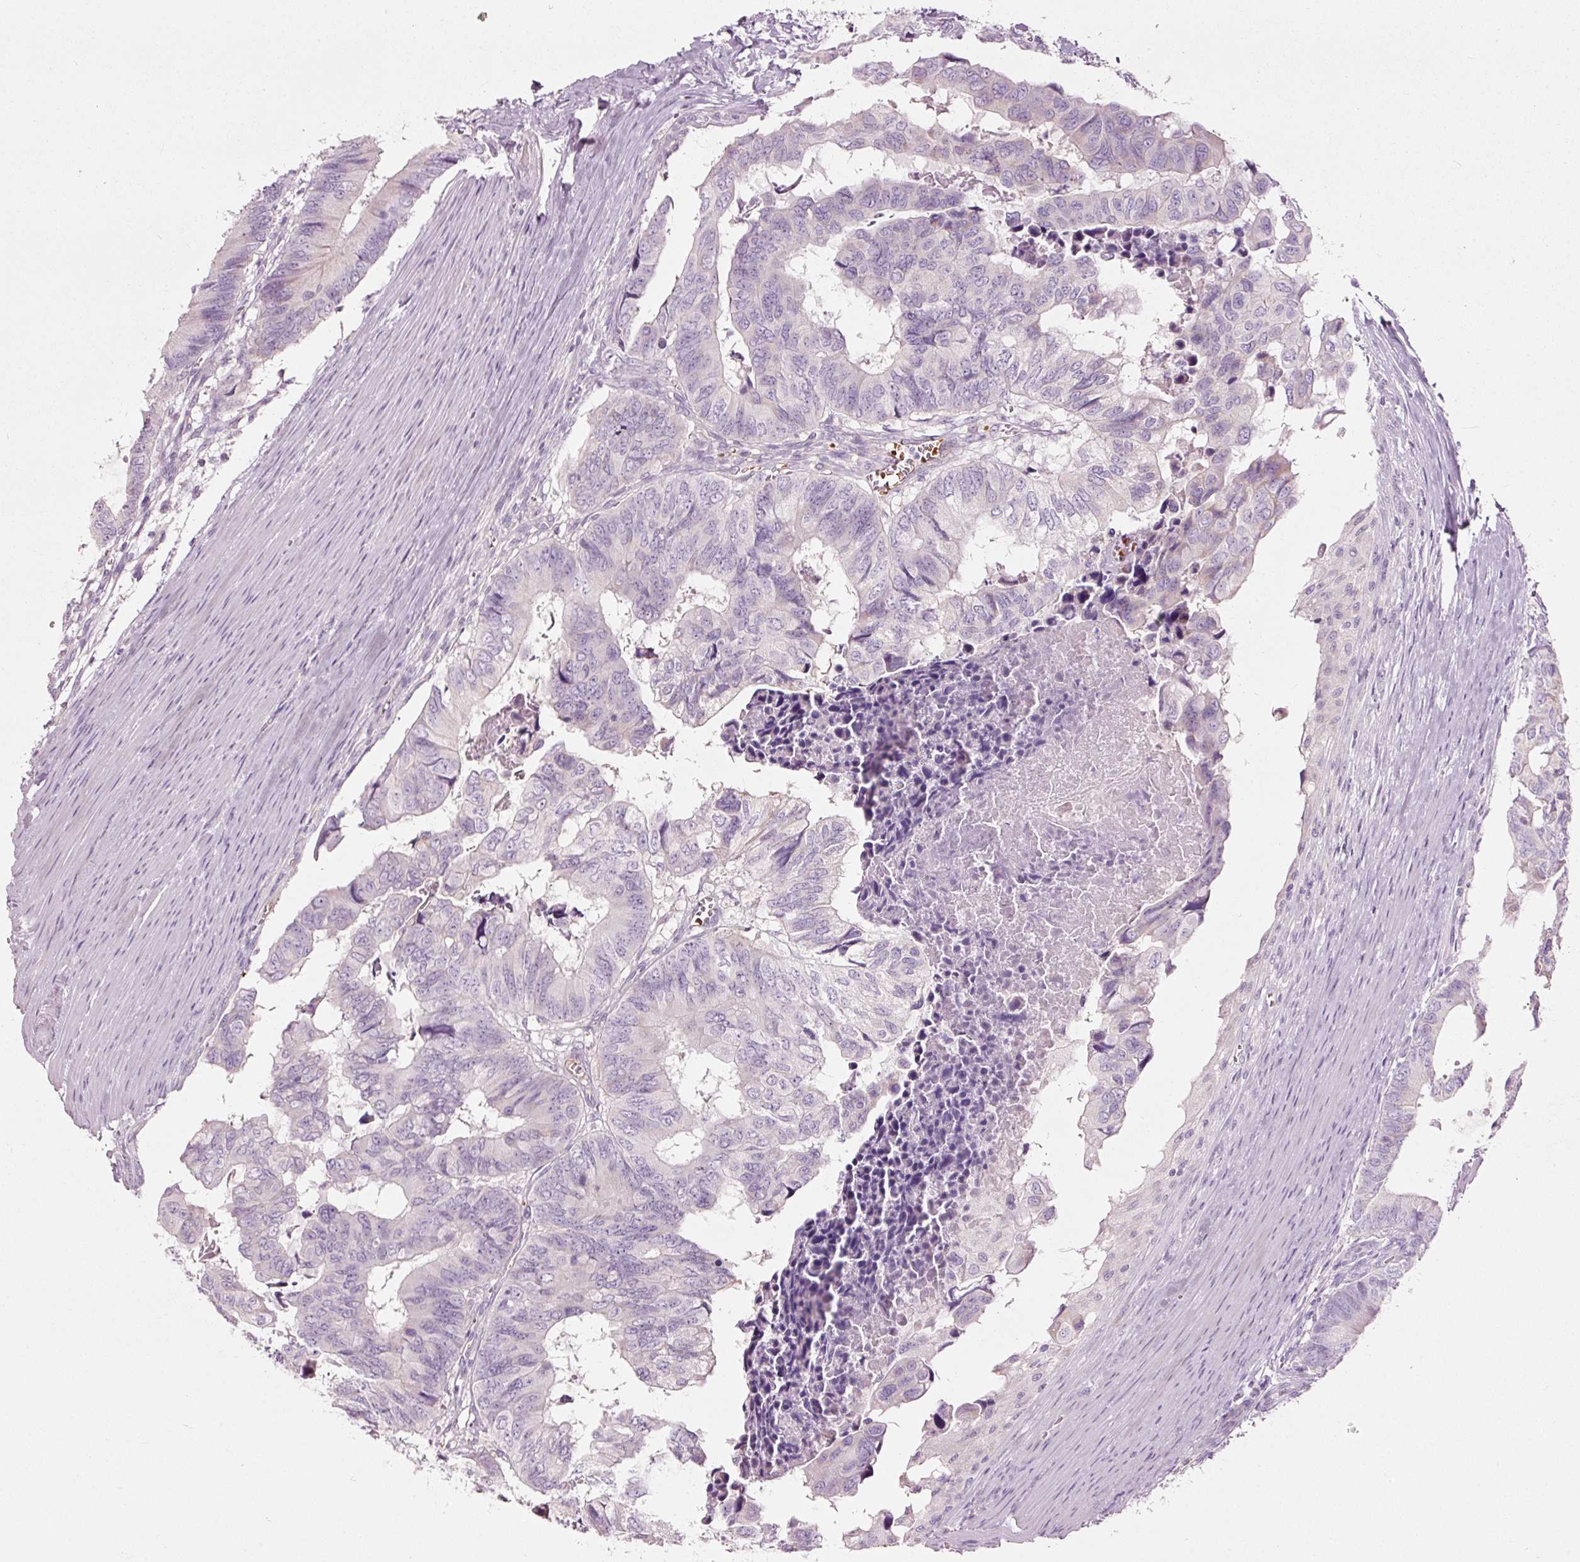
{"staining": {"intensity": "weak", "quantity": "<25%", "location": "cytoplasmic/membranous"}, "tissue": "colorectal cancer", "cell_type": "Tumor cells", "image_type": "cancer", "snomed": [{"axis": "morphology", "description": "Adenocarcinoma, NOS"}, {"axis": "topography", "description": "Colon"}], "caption": "Adenocarcinoma (colorectal) was stained to show a protein in brown. There is no significant expression in tumor cells.", "gene": "LDHAL6B", "patient": {"sex": "male", "age": 85}}